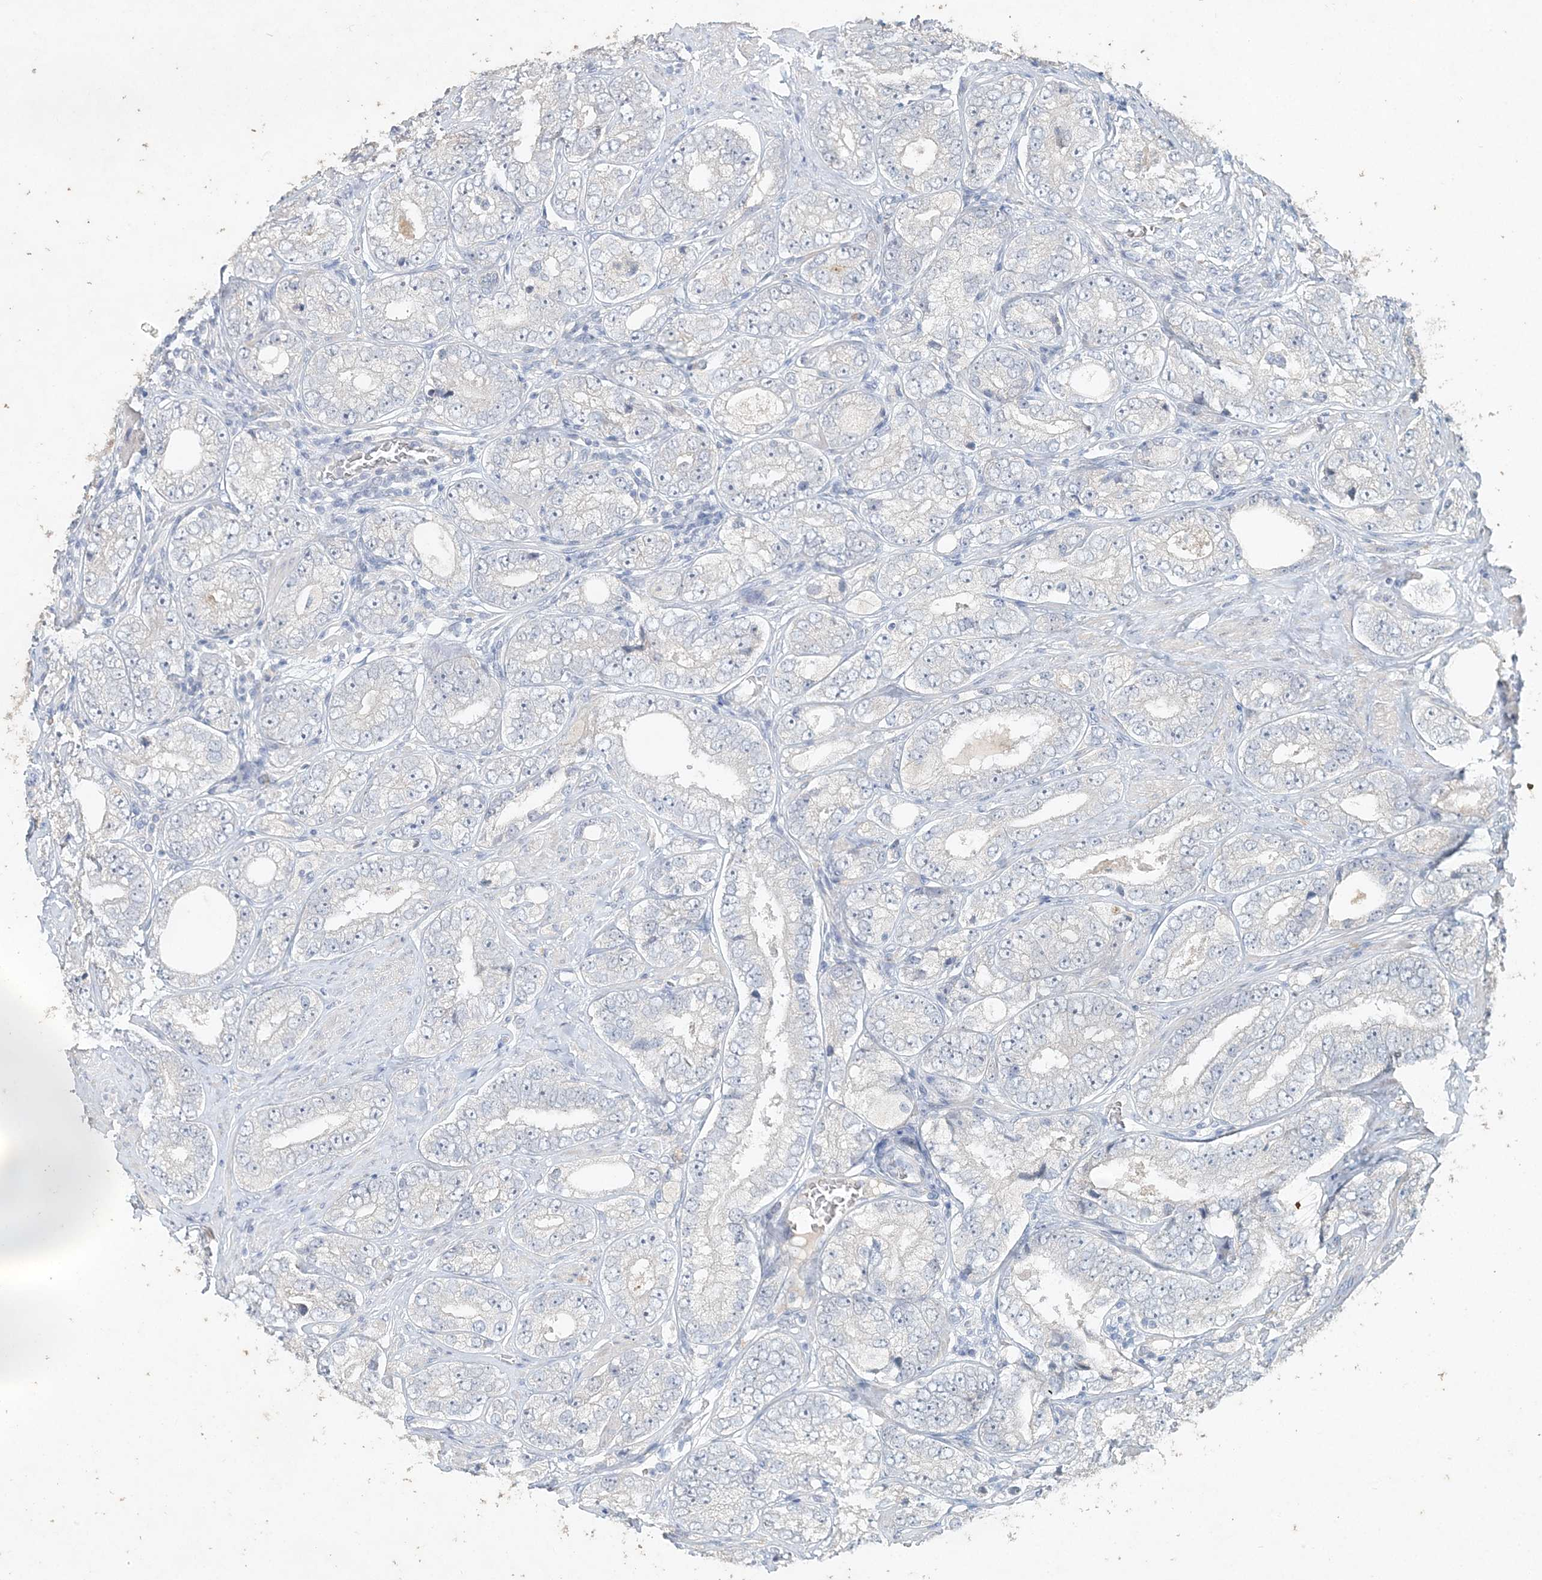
{"staining": {"intensity": "negative", "quantity": "none", "location": "none"}, "tissue": "prostate cancer", "cell_type": "Tumor cells", "image_type": "cancer", "snomed": [{"axis": "morphology", "description": "Adenocarcinoma, High grade"}, {"axis": "topography", "description": "Prostate"}], "caption": "Immunohistochemistry (IHC) micrograph of neoplastic tissue: prostate adenocarcinoma (high-grade) stained with DAB displays no significant protein staining in tumor cells.", "gene": "DNAH5", "patient": {"sex": "male", "age": 56}}